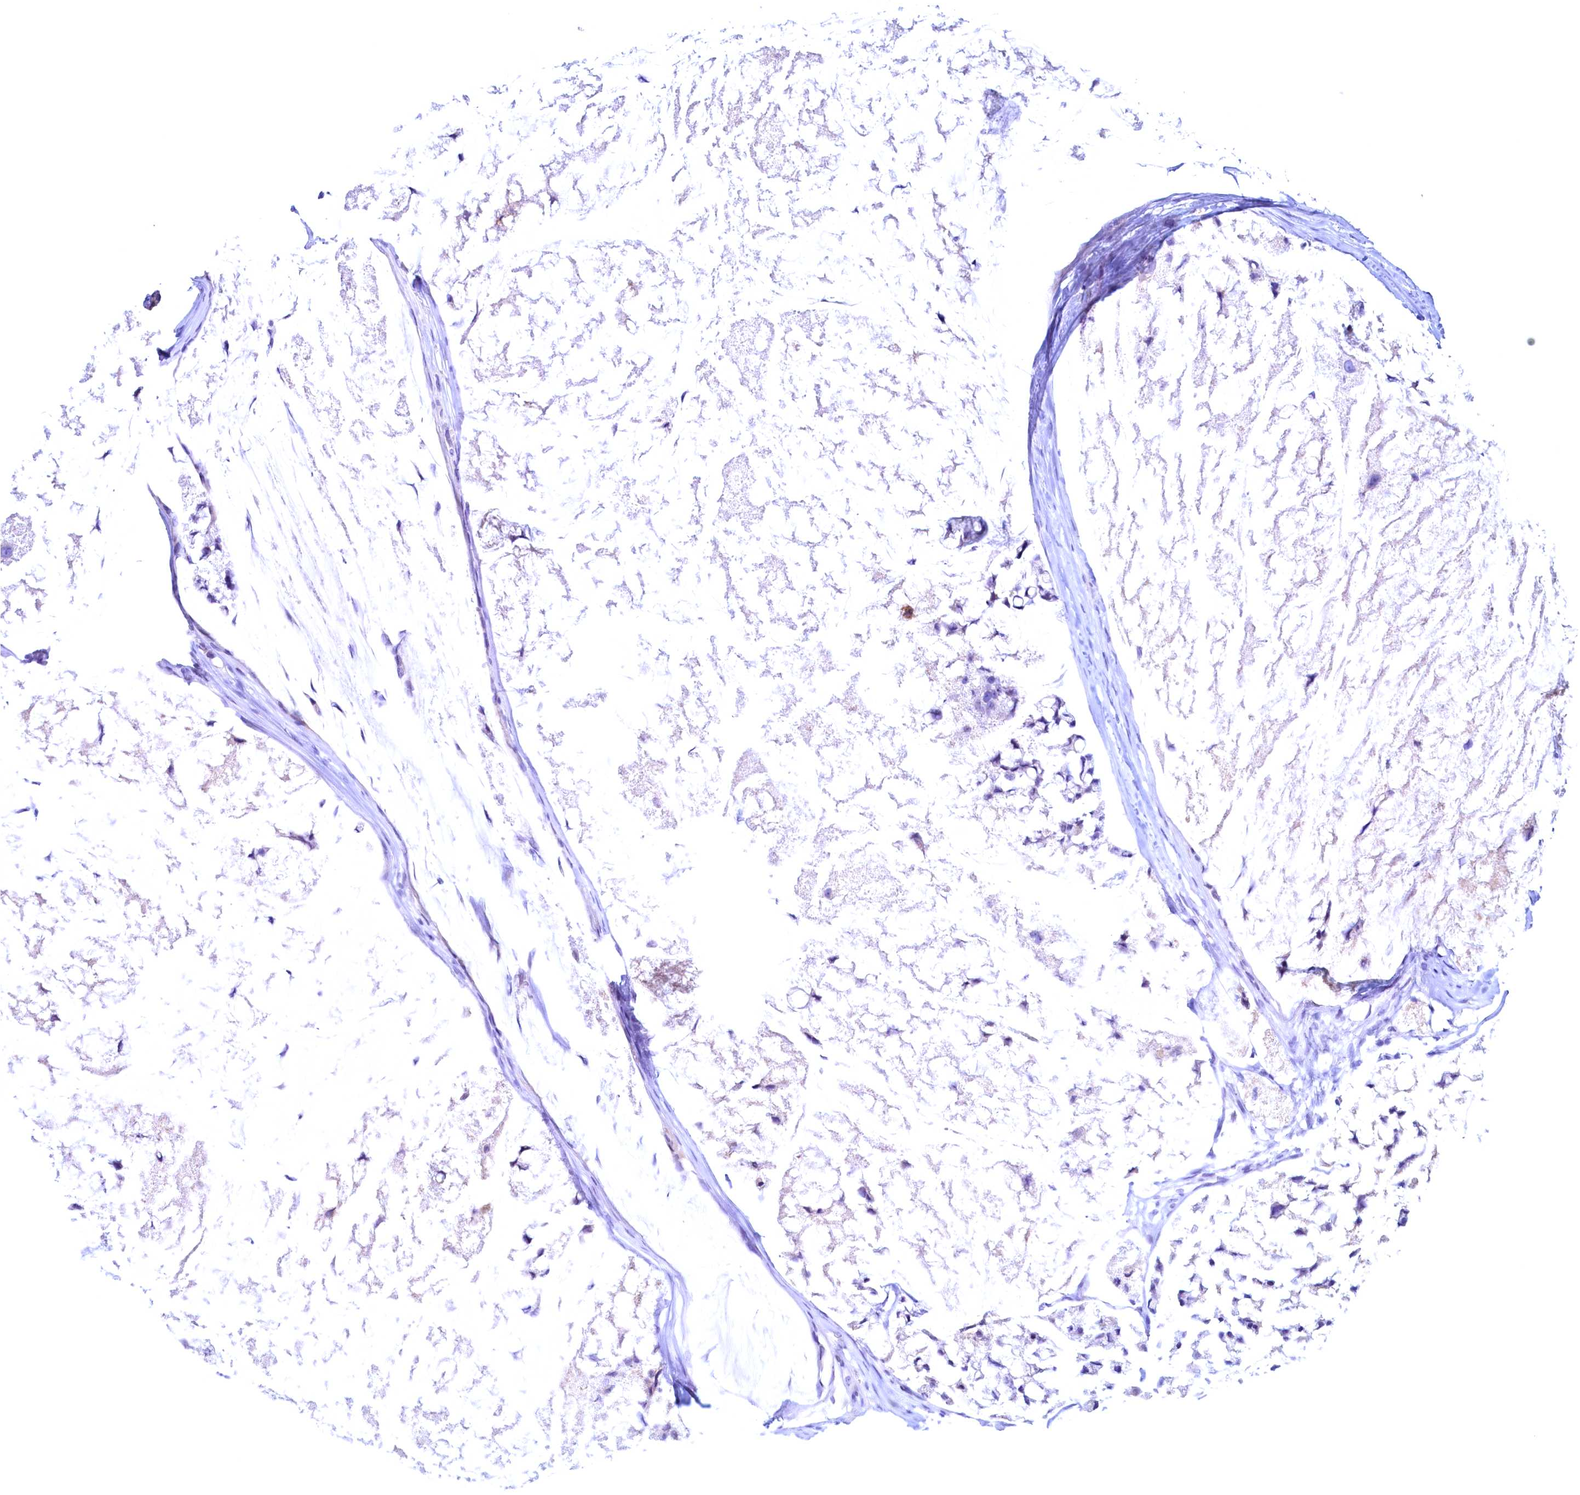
{"staining": {"intensity": "negative", "quantity": "none", "location": "none"}, "tissue": "stomach cancer", "cell_type": "Tumor cells", "image_type": "cancer", "snomed": [{"axis": "morphology", "description": "Adenocarcinoma, NOS"}, {"axis": "topography", "description": "Stomach, lower"}], "caption": "DAB immunohistochemical staining of stomach adenocarcinoma reveals no significant staining in tumor cells. (DAB immunohistochemistry visualized using brightfield microscopy, high magnification).", "gene": "MAP1LC3A", "patient": {"sex": "male", "age": 67}}